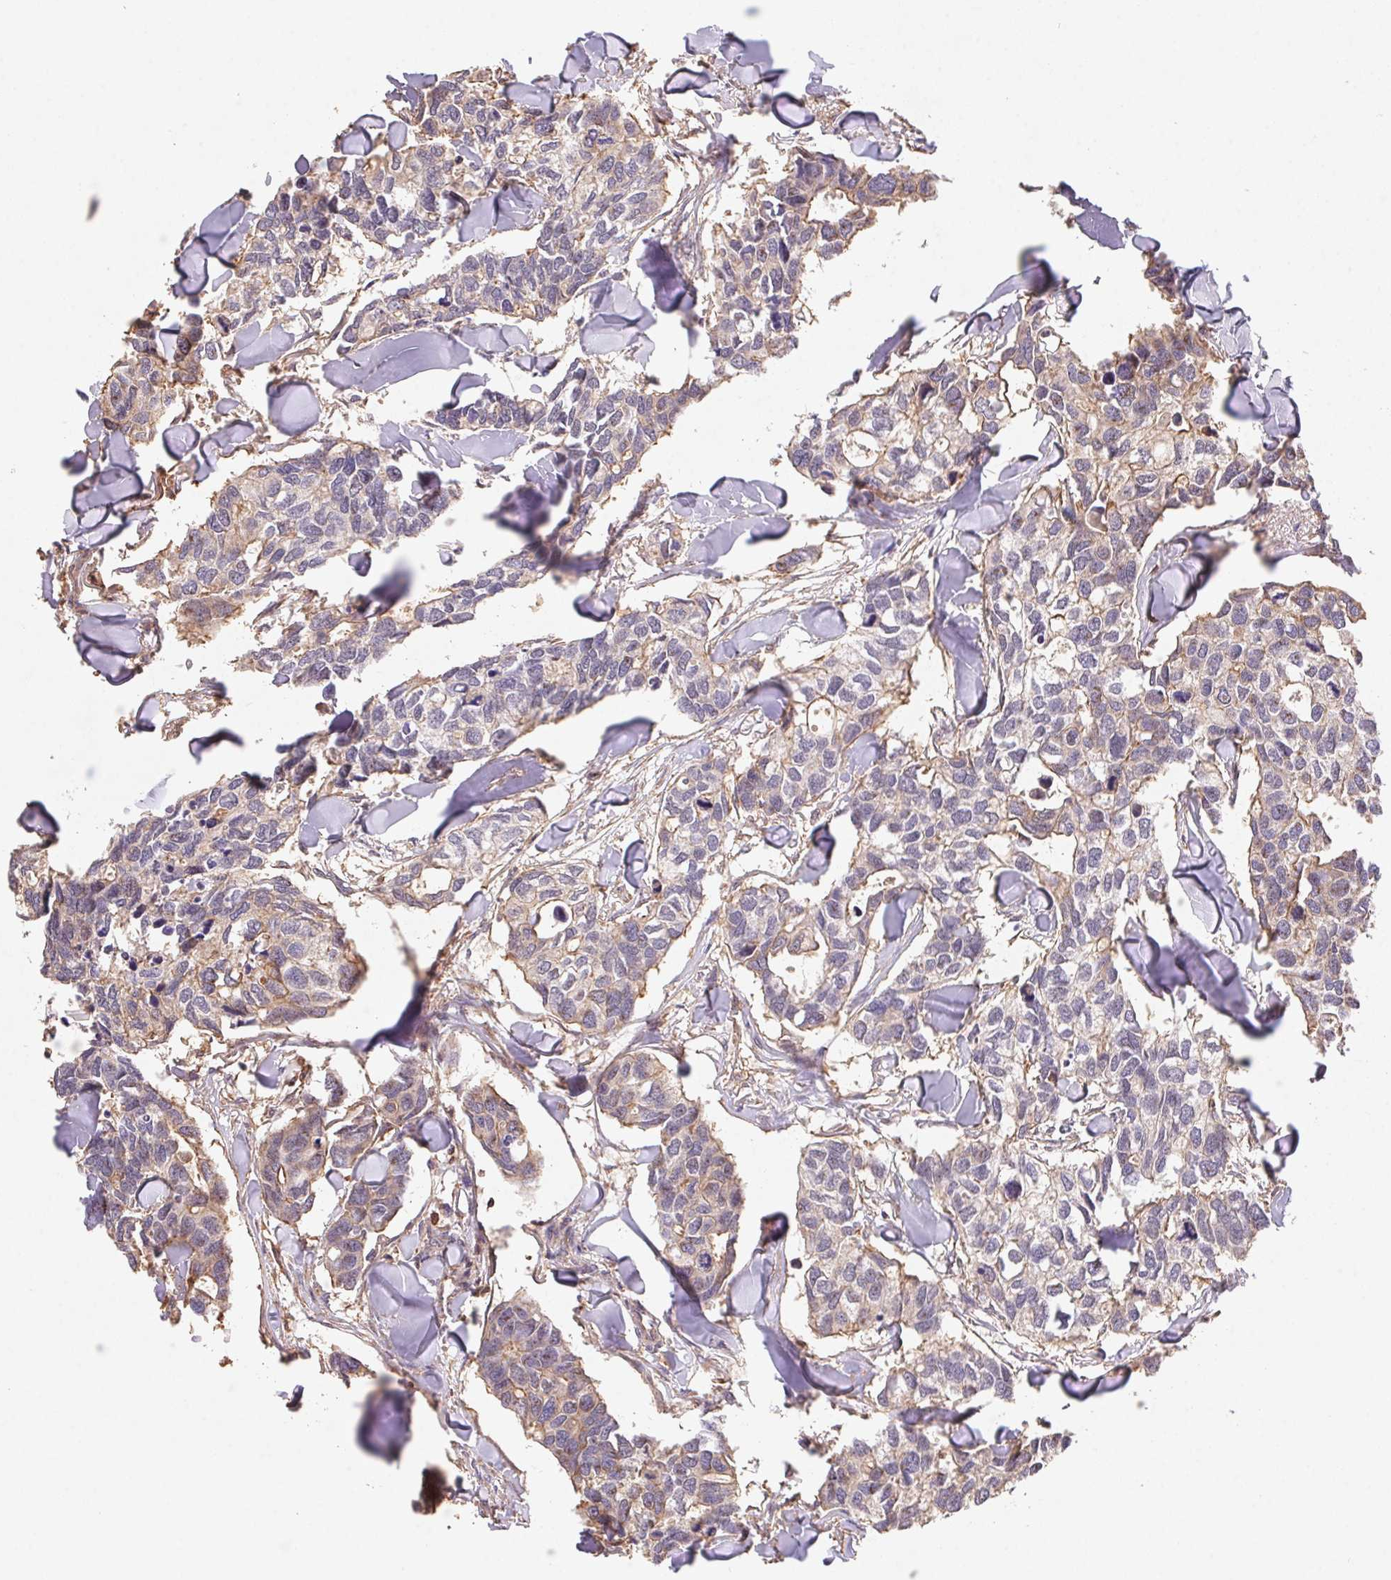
{"staining": {"intensity": "weak", "quantity": "<25%", "location": "cytoplasmic/membranous"}, "tissue": "breast cancer", "cell_type": "Tumor cells", "image_type": "cancer", "snomed": [{"axis": "morphology", "description": "Duct carcinoma"}, {"axis": "topography", "description": "Breast"}], "caption": "The immunohistochemistry photomicrograph has no significant expression in tumor cells of breast cancer tissue. (DAB (3,3'-diaminobenzidine) immunohistochemistry visualized using brightfield microscopy, high magnification).", "gene": "ATG10", "patient": {"sex": "female", "age": 83}}